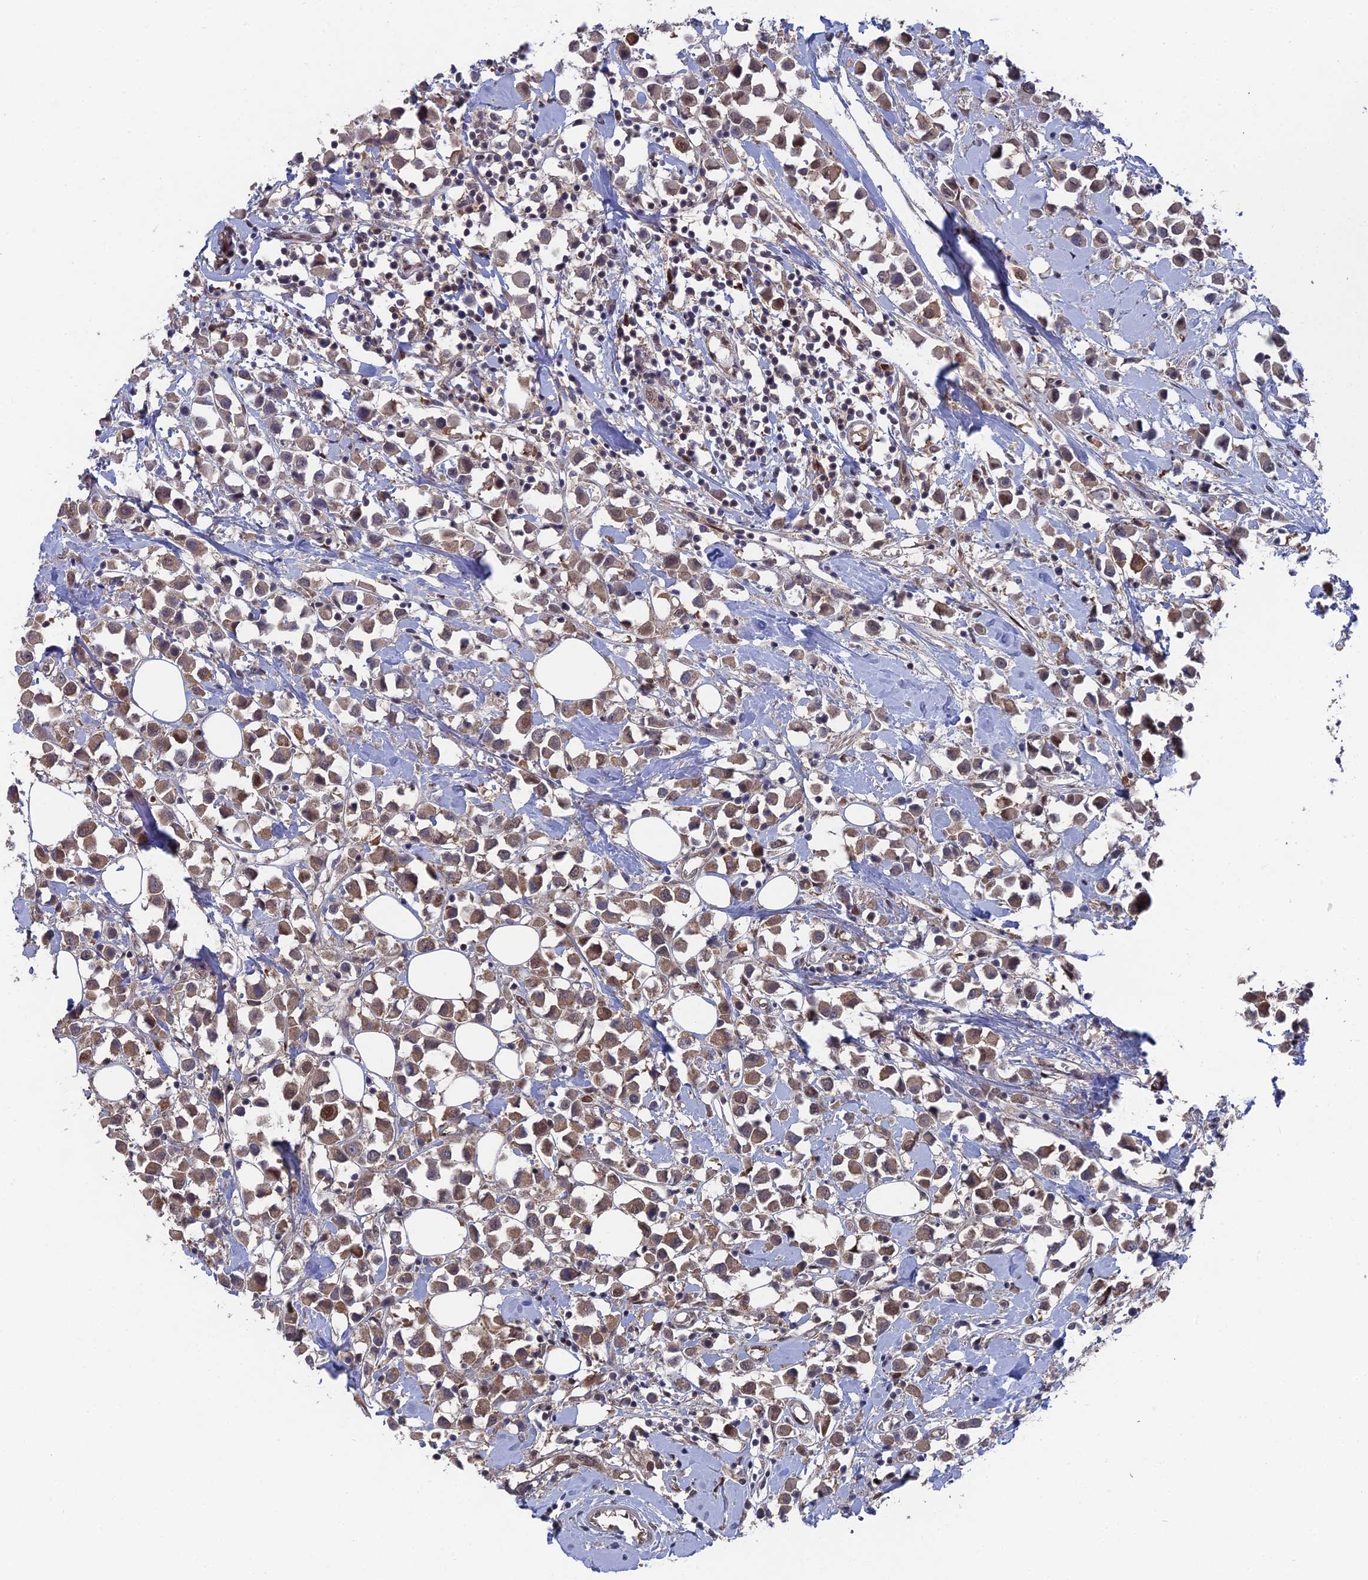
{"staining": {"intensity": "moderate", "quantity": ">75%", "location": "cytoplasmic/membranous,nuclear"}, "tissue": "breast cancer", "cell_type": "Tumor cells", "image_type": "cancer", "snomed": [{"axis": "morphology", "description": "Duct carcinoma"}, {"axis": "topography", "description": "Breast"}], "caption": "Brown immunohistochemical staining in invasive ductal carcinoma (breast) exhibits moderate cytoplasmic/membranous and nuclear positivity in about >75% of tumor cells.", "gene": "UNC5D", "patient": {"sex": "female", "age": 61}}